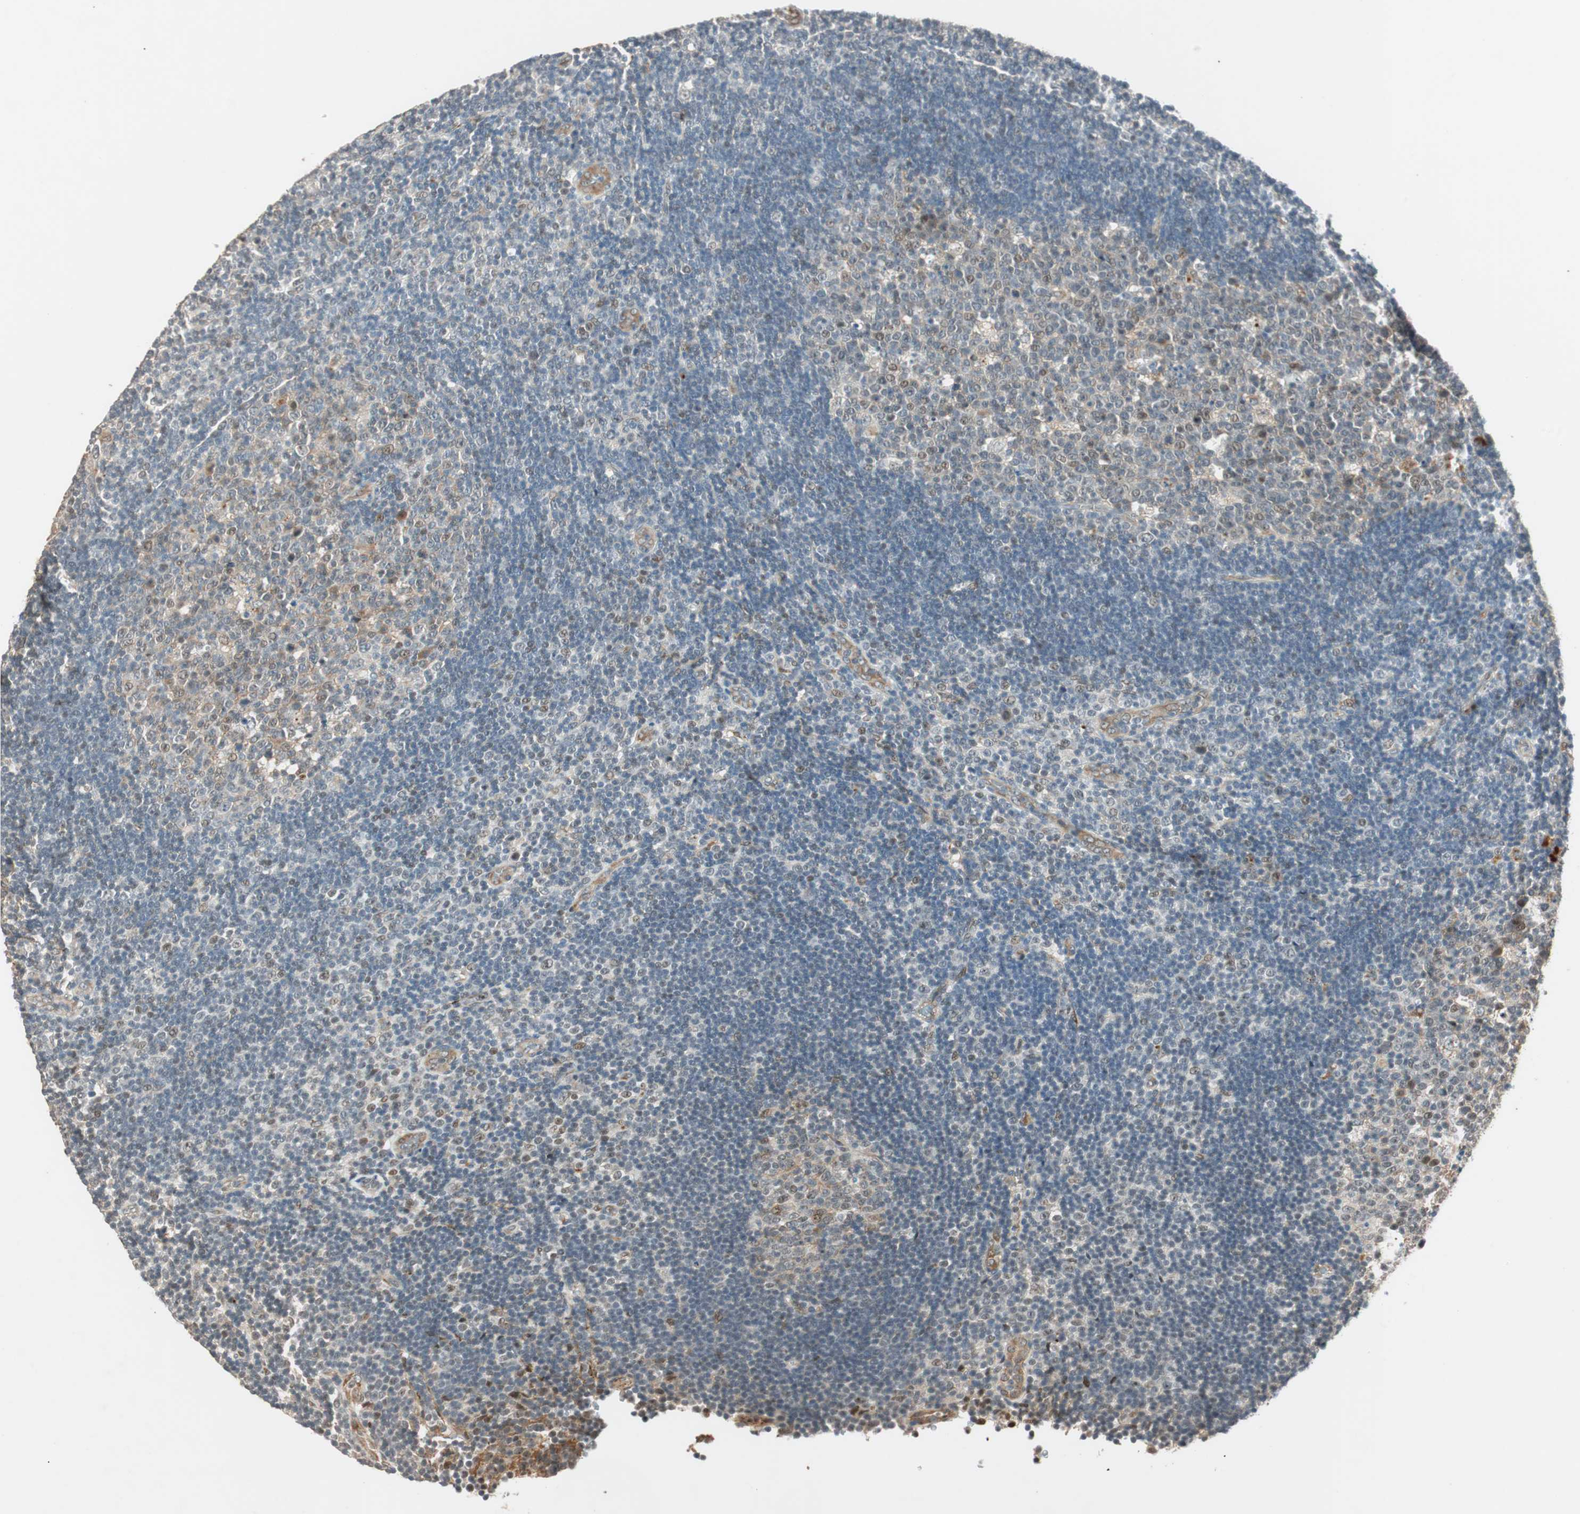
{"staining": {"intensity": "moderate", "quantity": "<25%", "location": "cytoplasmic/membranous,nuclear"}, "tissue": "lymph node", "cell_type": "Germinal center cells", "image_type": "normal", "snomed": [{"axis": "morphology", "description": "Normal tissue, NOS"}, {"axis": "topography", "description": "Lymph node"}, {"axis": "topography", "description": "Salivary gland"}], "caption": "Immunohistochemistry (IHC) of benign human lymph node displays low levels of moderate cytoplasmic/membranous,nuclear expression in approximately <25% of germinal center cells. The staining was performed using DAB, with brown indicating positive protein expression. Nuclei are stained blue with hematoxylin.", "gene": "EPHA6", "patient": {"sex": "male", "age": 8}}